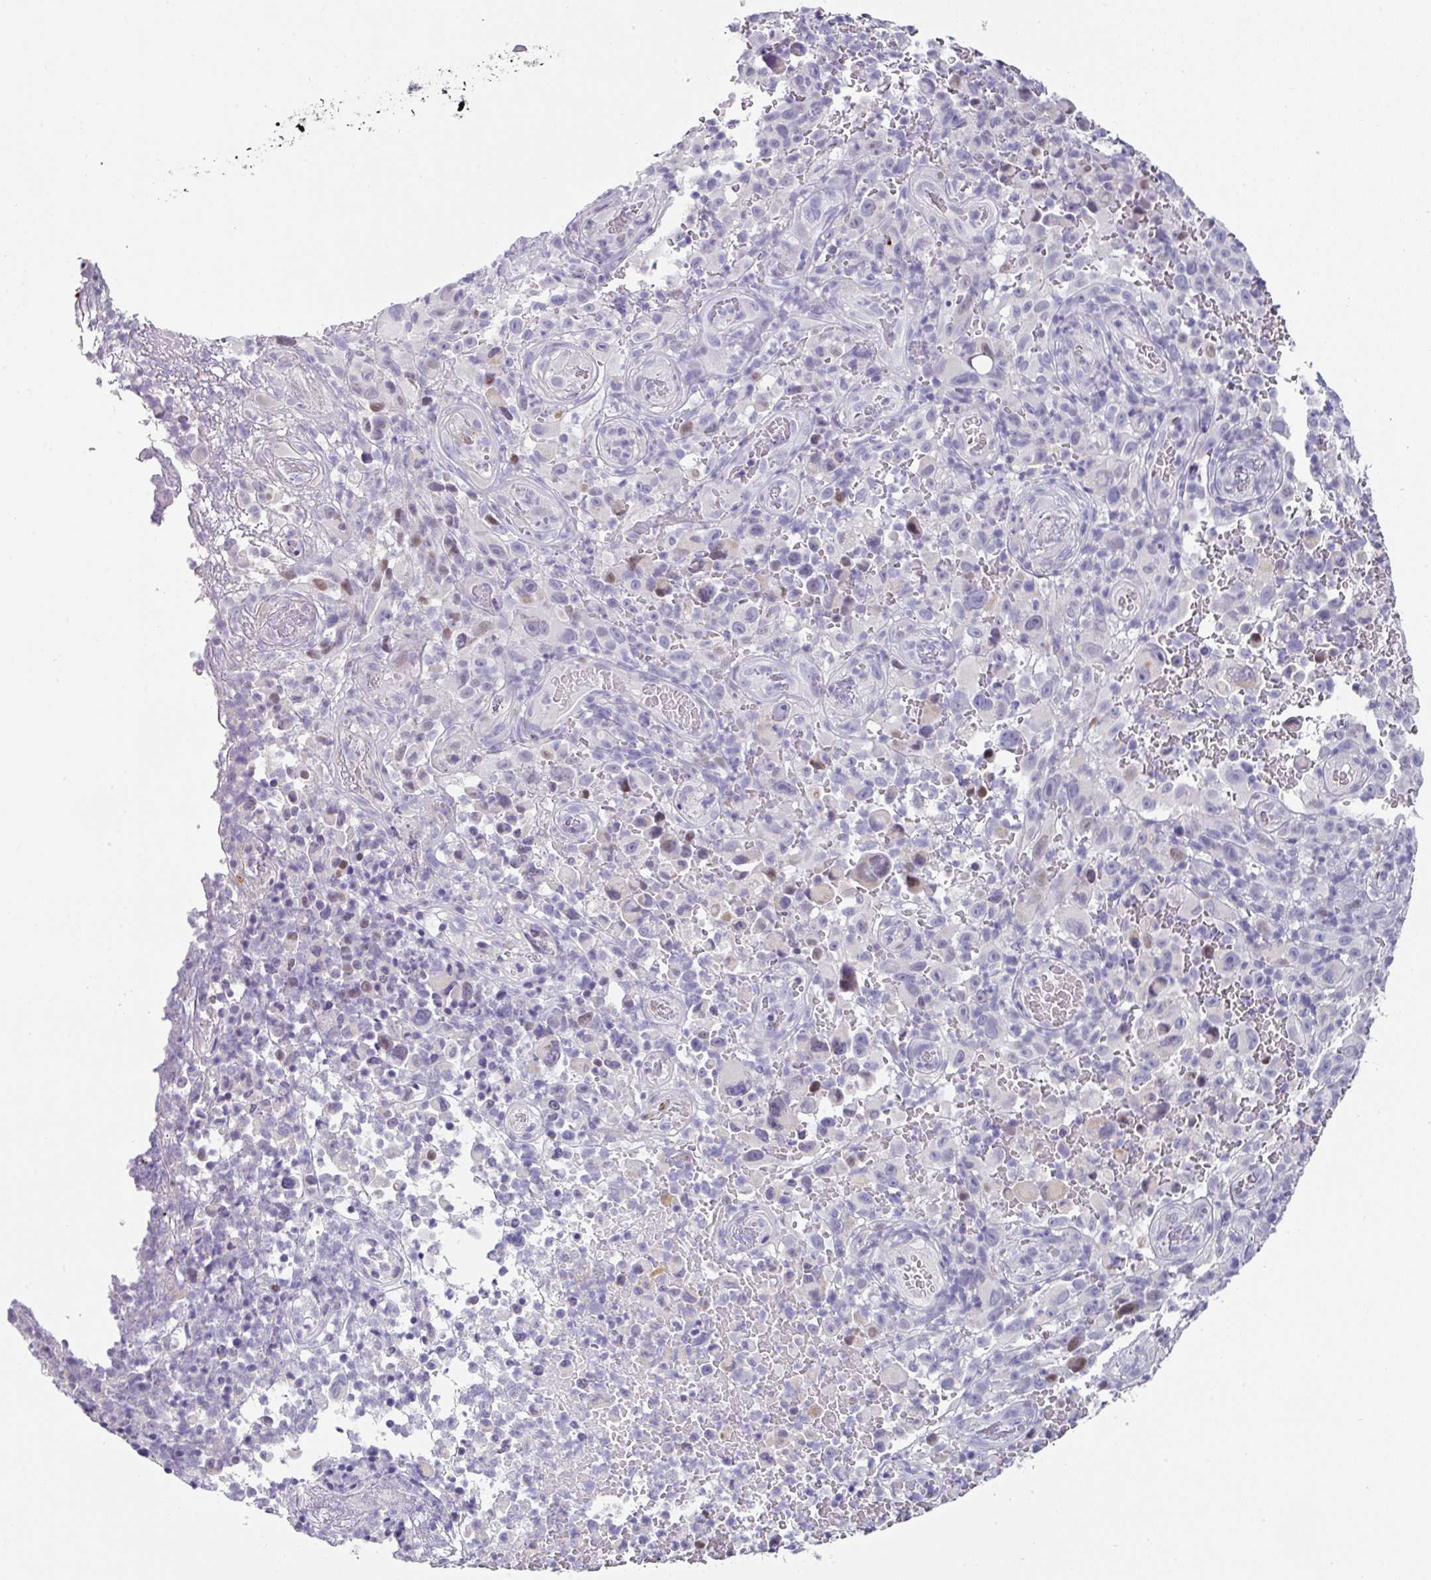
{"staining": {"intensity": "negative", "quantity": "none", "location": "none"}, "tissue": "melanoma", "cell_type": "Tumor cells", "image_type": "cancer", "snomed": [{"axis": "morphology", "description": "Malignant melanoma, NOS"}, {"axis": "topography", "description": "Skin"}], "caption": "This is a image of IHC staining of melanoma, which shows no expression in tumor cells.", "gene": "ANKRD29", "patient": {"sex": "female", "age": 82}}